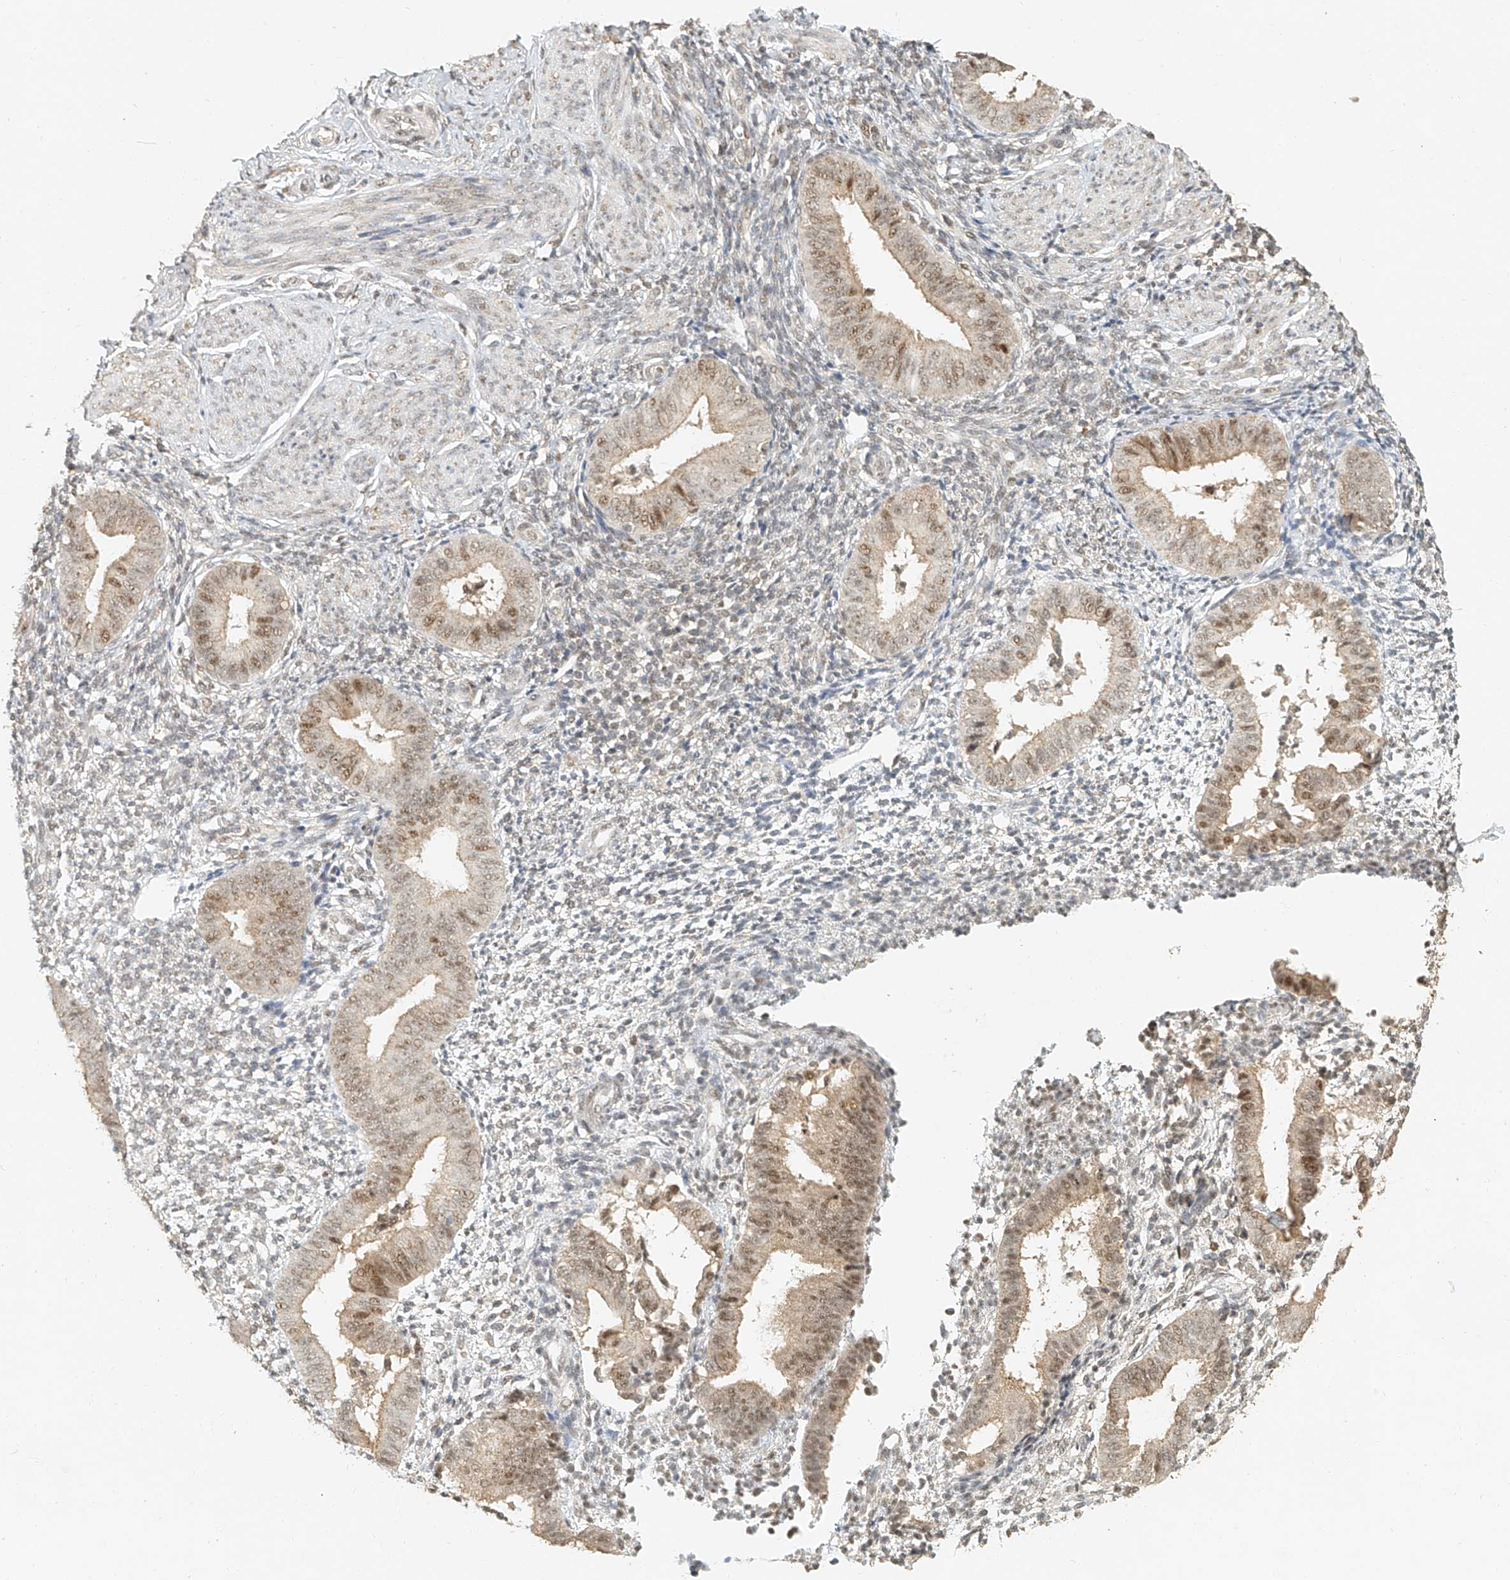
{"staining": {"intensity": "negative", "quantity": "none", "location": "none"}, "tissue": "endometrium", "cell_type": "Cells in endometrial stroma", "image_type": "normal", "snomed": [{"axis": "morphology", "description": "Normal tissue, NOS"}, {"axis": "topography", "description": "Uterus"}, {"axis": "topography", "description": "Endometrium"}], "caption": "Immunohistochemistry (IHC) photomicrograph of benign endometrium: endometrium stained with DAB shows no significant protein positivity in cells in endometrial stroma. (DAB IHC visualized using brightfield microscopy, high magnification).", "gene": "CXorf58", "patient": {"sex": "female", "age": 48}}